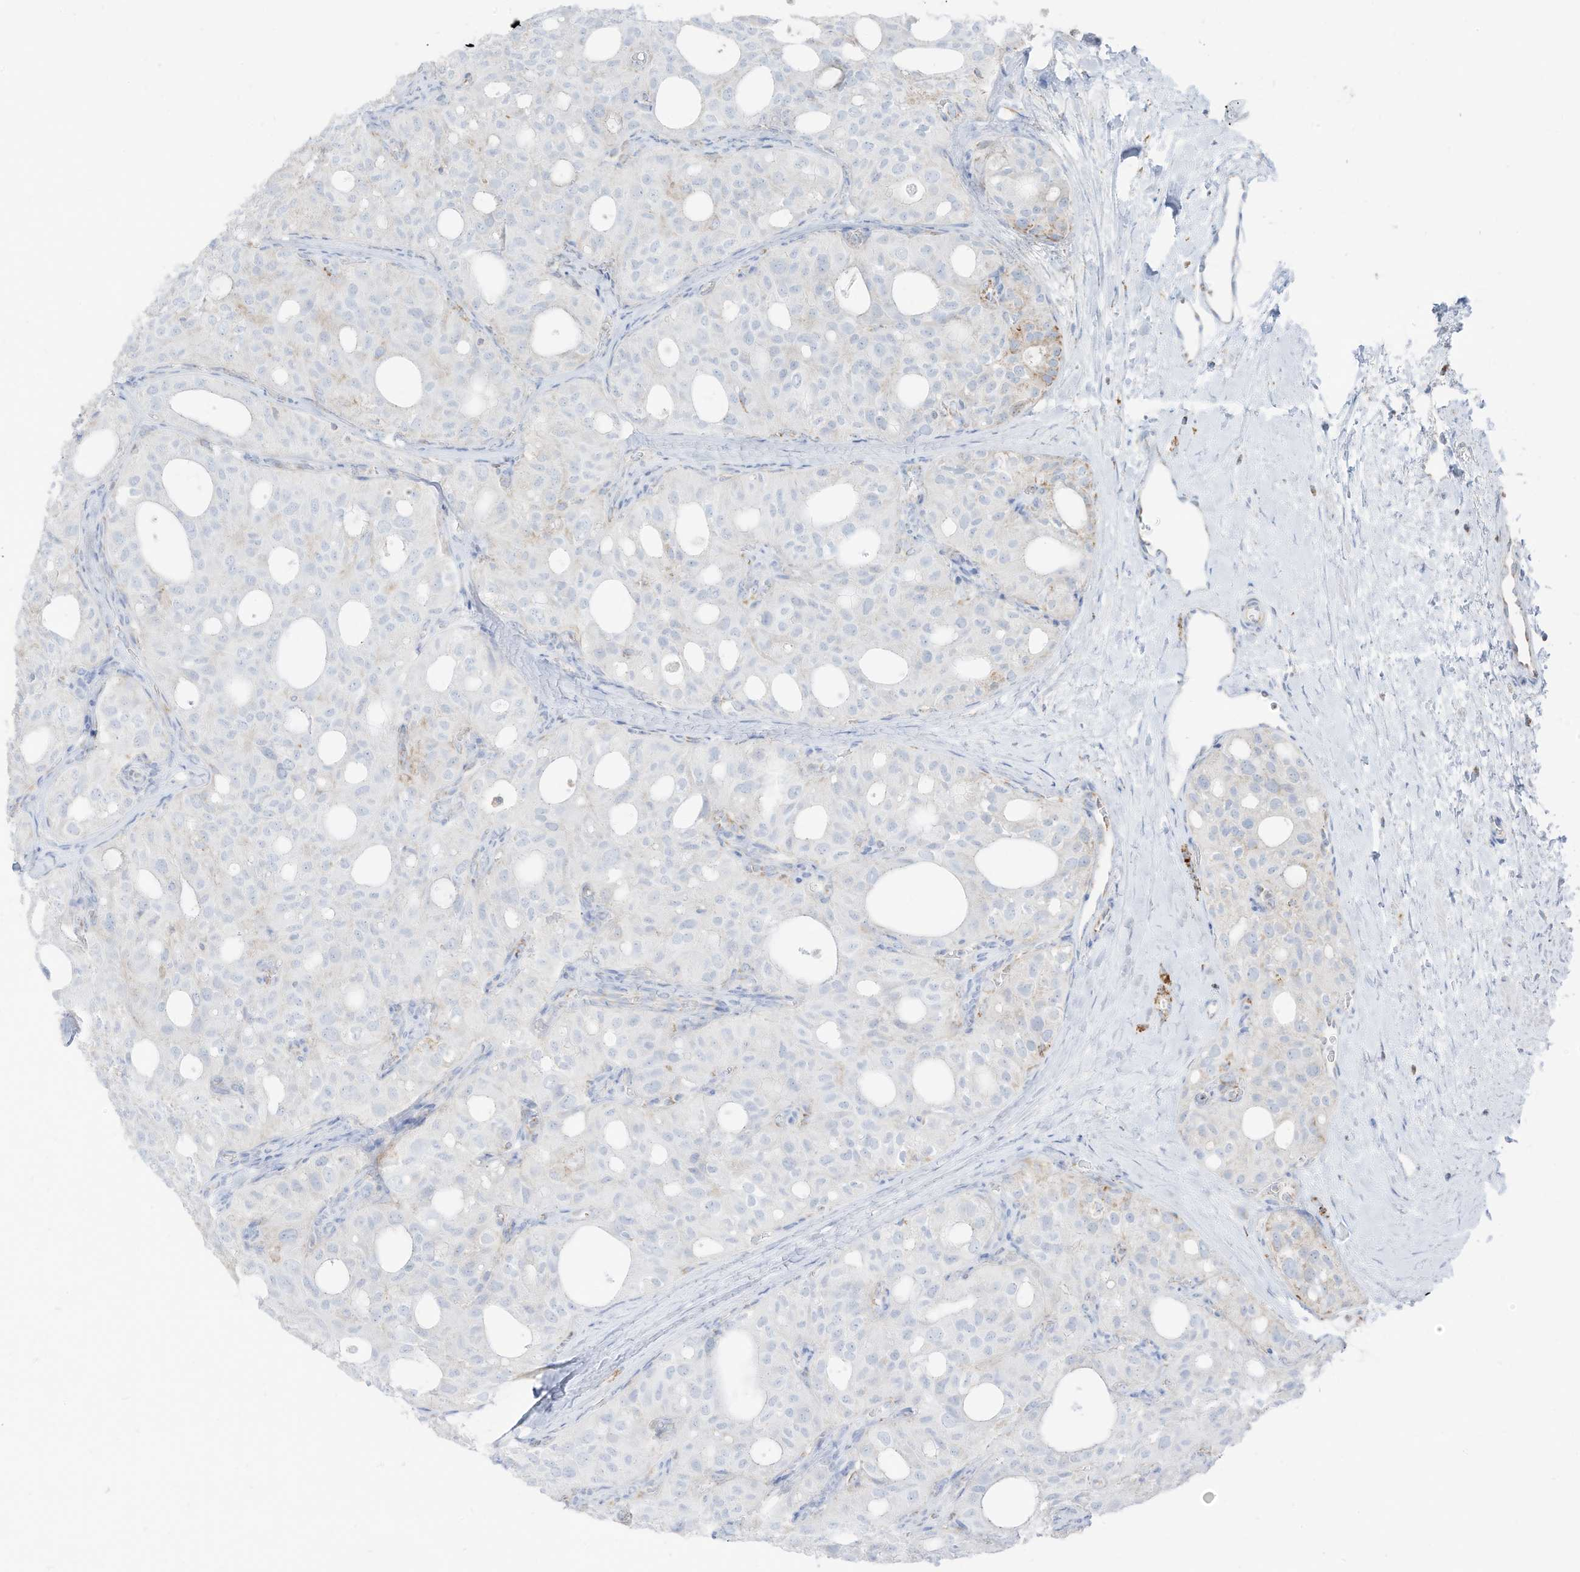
{"staining": {"intensity": "negative", "quantity": "none", "location": "none"}, "tissue": "thyroid cancer", "cell_type": "Tumor cells", "image_type": "cancer", "snomed": [{"axis": "morphology", "description": "Follicular adenoma carcinoma, NOS"}, {"axis": "topography", "description": "Thyroid gland"}], "caption": "Immunohistochemical staining of follicular adenoma carcinoma (thyroid) exhibits no significant expression in tumor cells.", "gene": "ETHE1", "patient": {"sex": "male", "age": 75}}